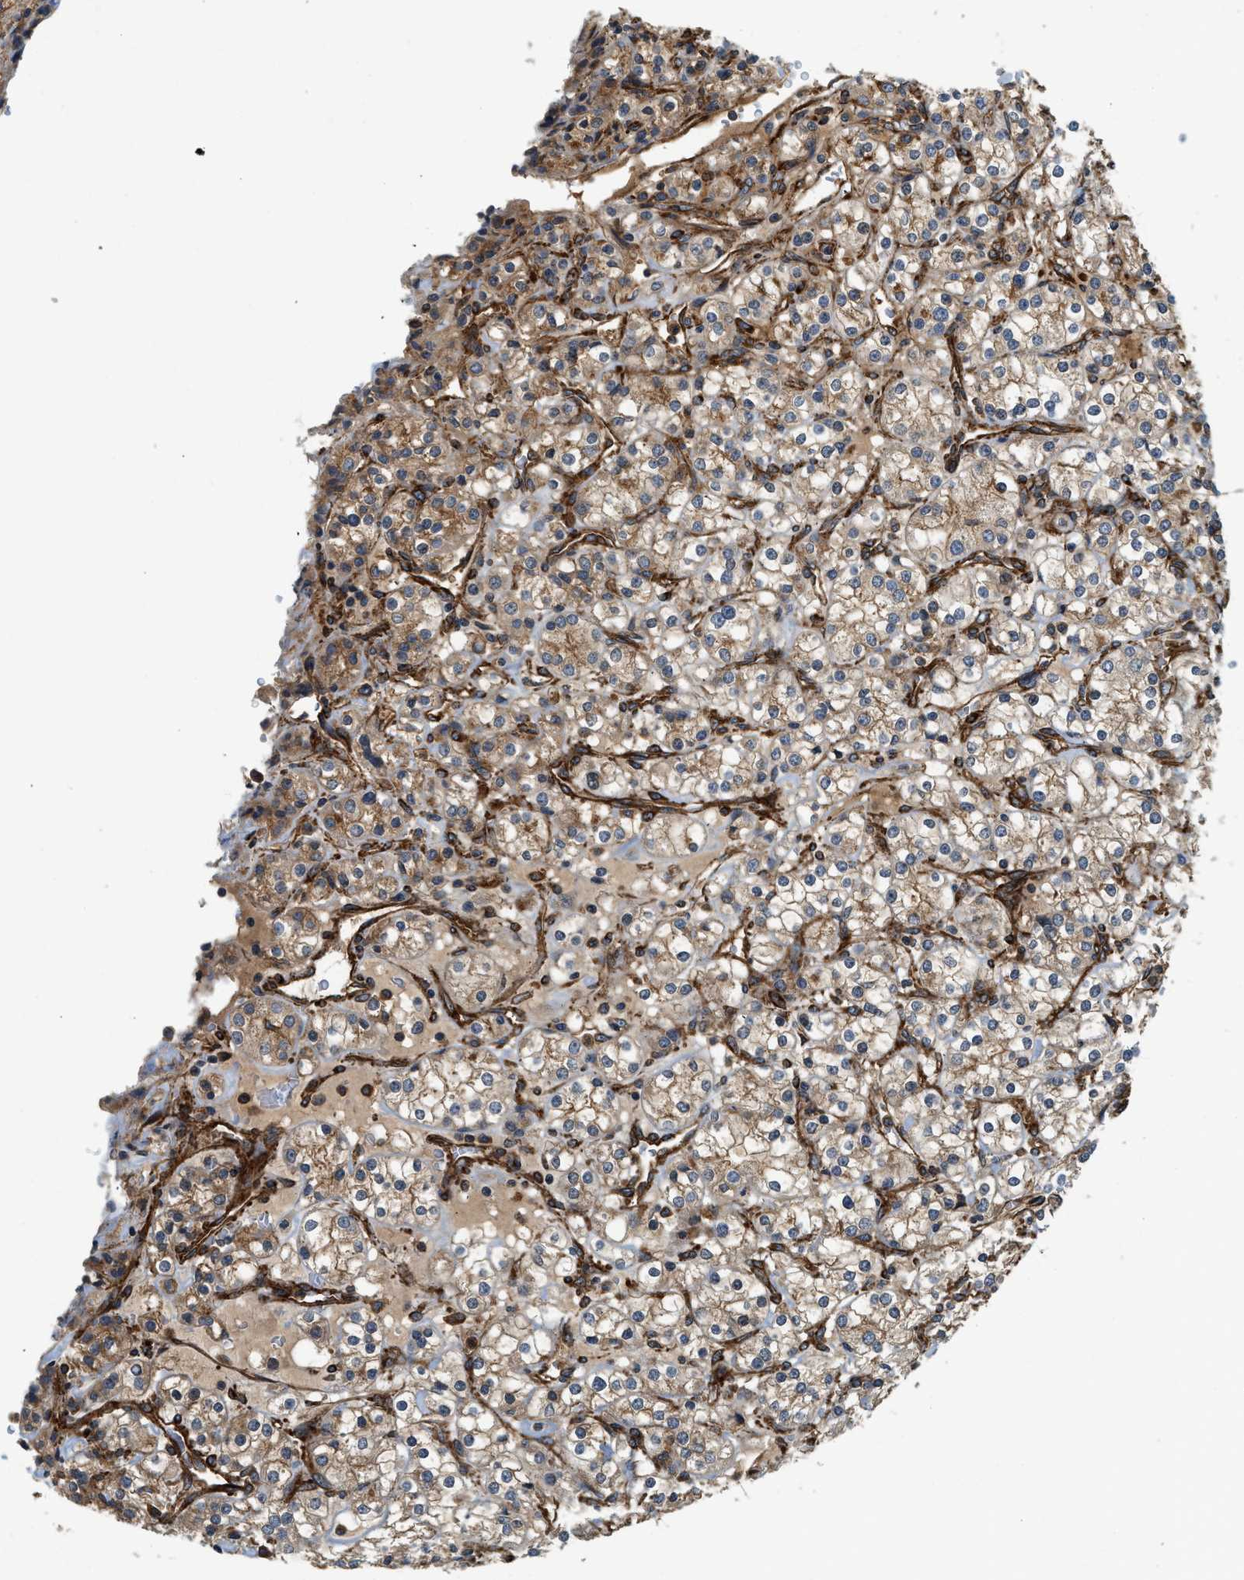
{"staining": {"intensity": "moderate", "quantity": ">75%", "location": "cytoplasmic/membranous"}, "tissue": "renal cancer", "cell_type": "Tumor cells", "image_type": "cancer", "snomed": [{"axis": "morphology", "description": "Adenocarcinoma, NOS"}, {"axis": "topography", "description": "Kidney"}], "caption": "Immunohistochemistry image of renal cancer (adenocarcinoma) stained for a protein (brown), which shows medium levels of moderate cytoplasmic/membranous positivity in approximately >75% of tumor cells.", "gene": "HIP1", "patient": {"sex": "male", "age": 77}}